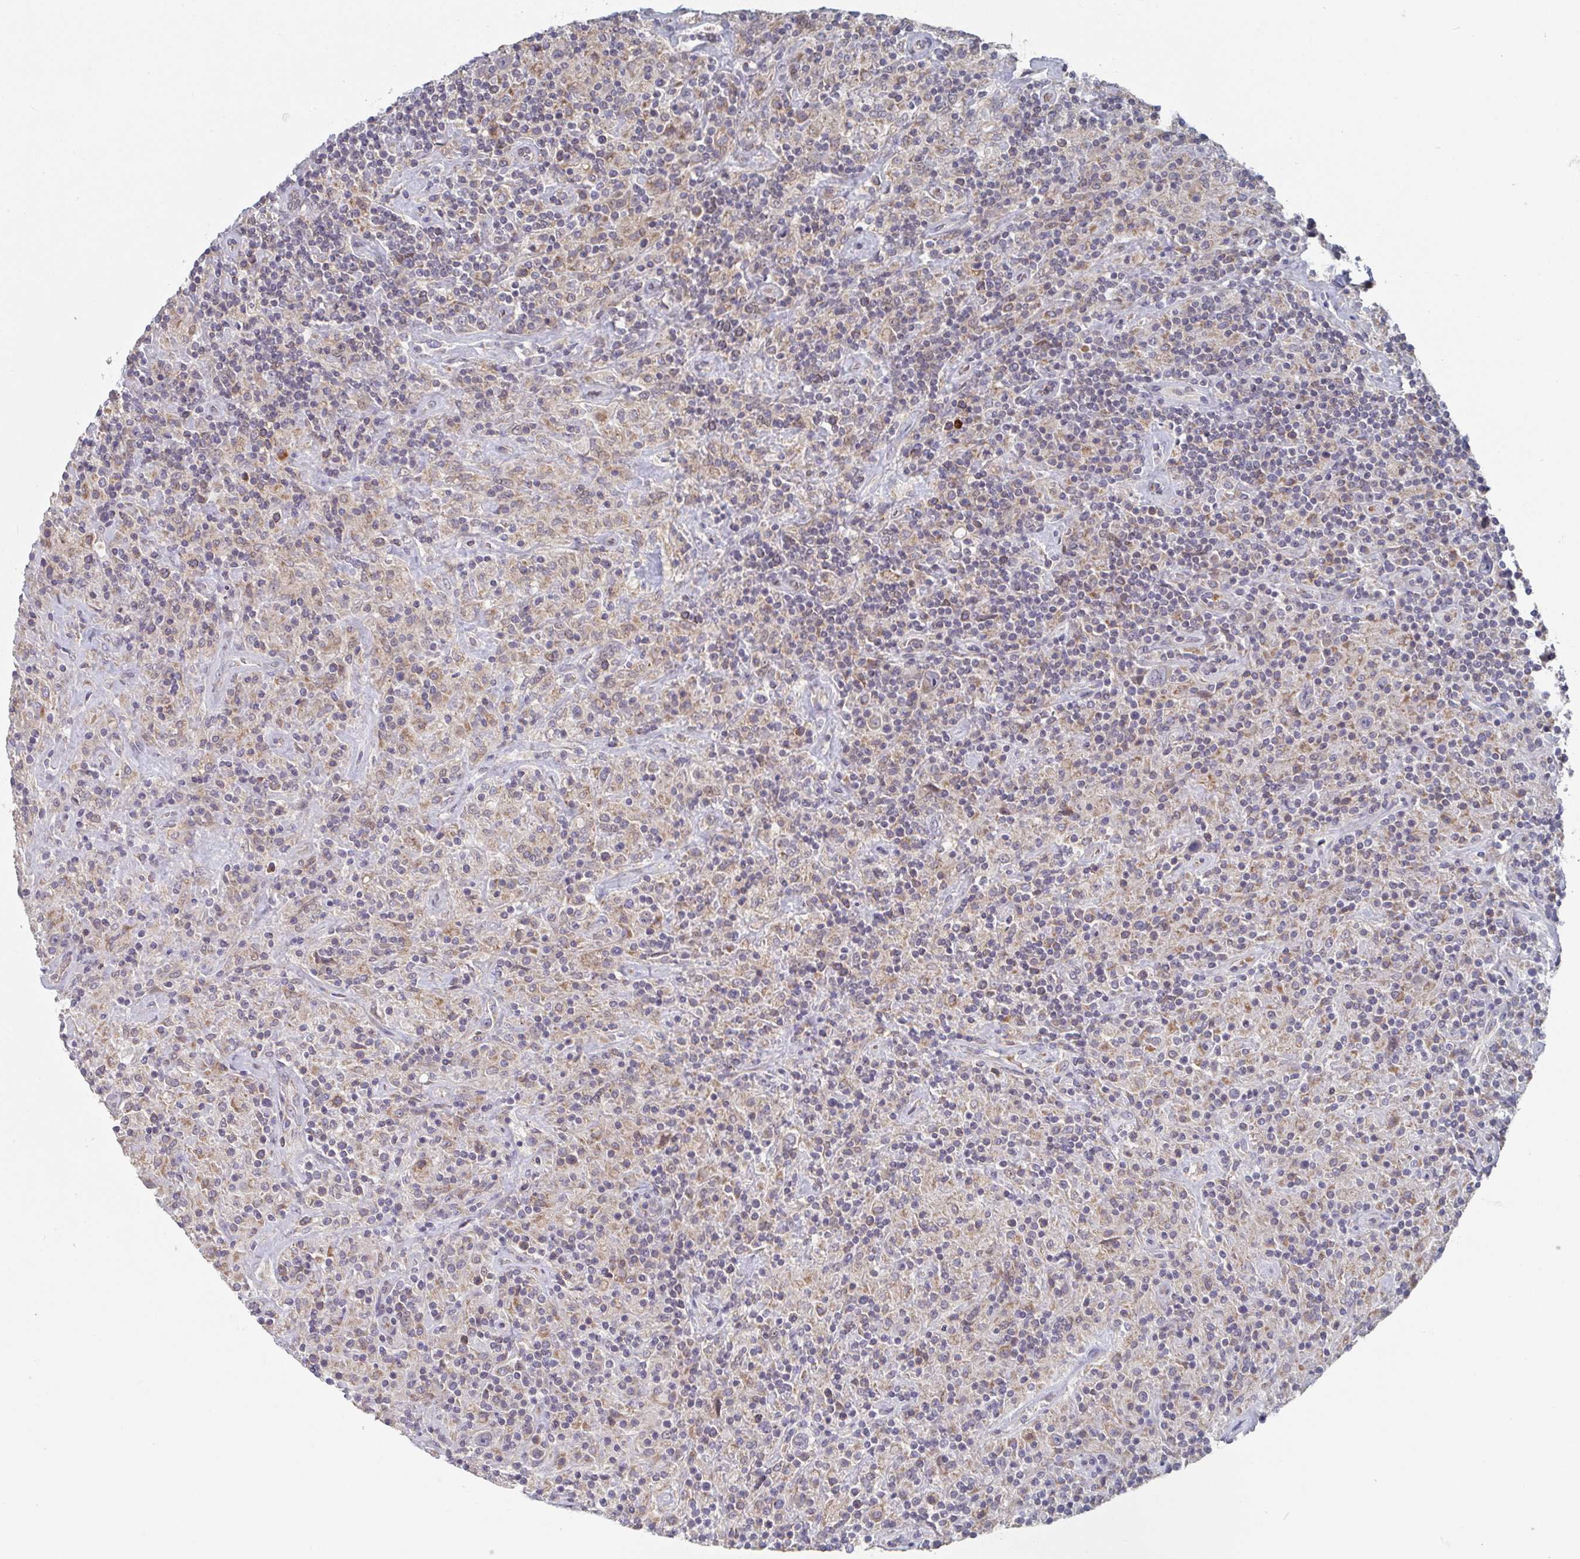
{"staining": {"intensity": "negative", "quantity": "none", "location": "none"}, "tissue": "lymphoma", "cell_type": "Tumor cells", "image_type": "cancer", "snomed": [{"axis": "morphology", "description": "Hodgkin's disease, NOS"}, {"axis": "topography", "description": "Lymph node"}], "caption": "Immunohistochemical staining of lymphoma exhibits no significant expression in tumor cells.", "gene": "ELOVL1", "patient": {"sex": "male", "age": 70}}